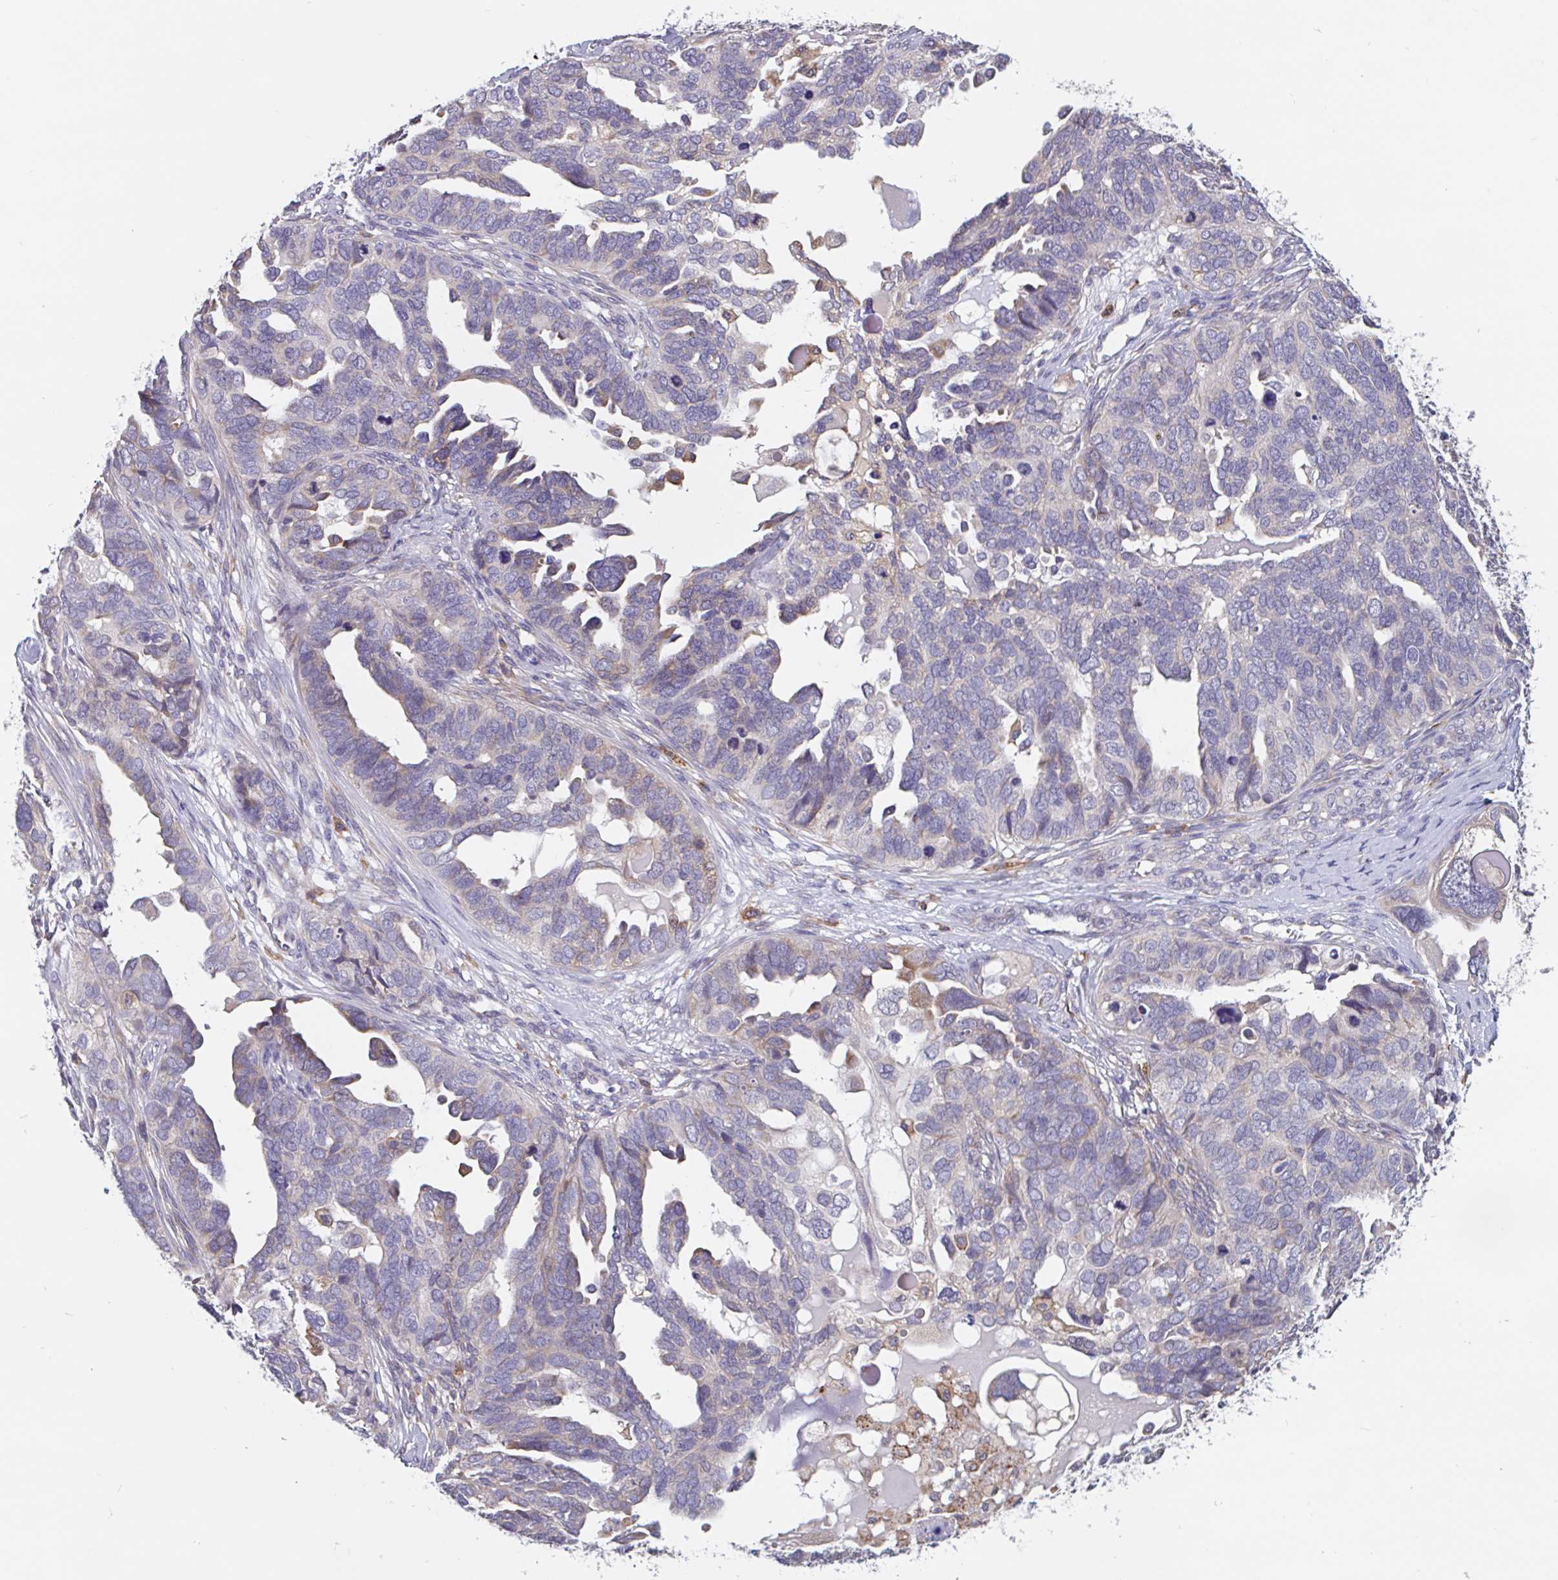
{"staining": {"intensity": "negative", "quantity": "none", "location": "none"}, "tissue": "ovarian cancer", "cell_type": "Tumor cells", "image_type": "cancer", "snomed": [{"axis": "morphology", "description": "Cystadenocarcinoma, serous, NOS"}, {"axis": "topography", "description": "Ovary"}], "caption": "Ovarian cancer was stained to show a protein in brown. There is no significant staining in tumor cells. Nuclei are stained in blue.", "gene": "SNX8", "patient": {"sex": "female", "age": 51}}